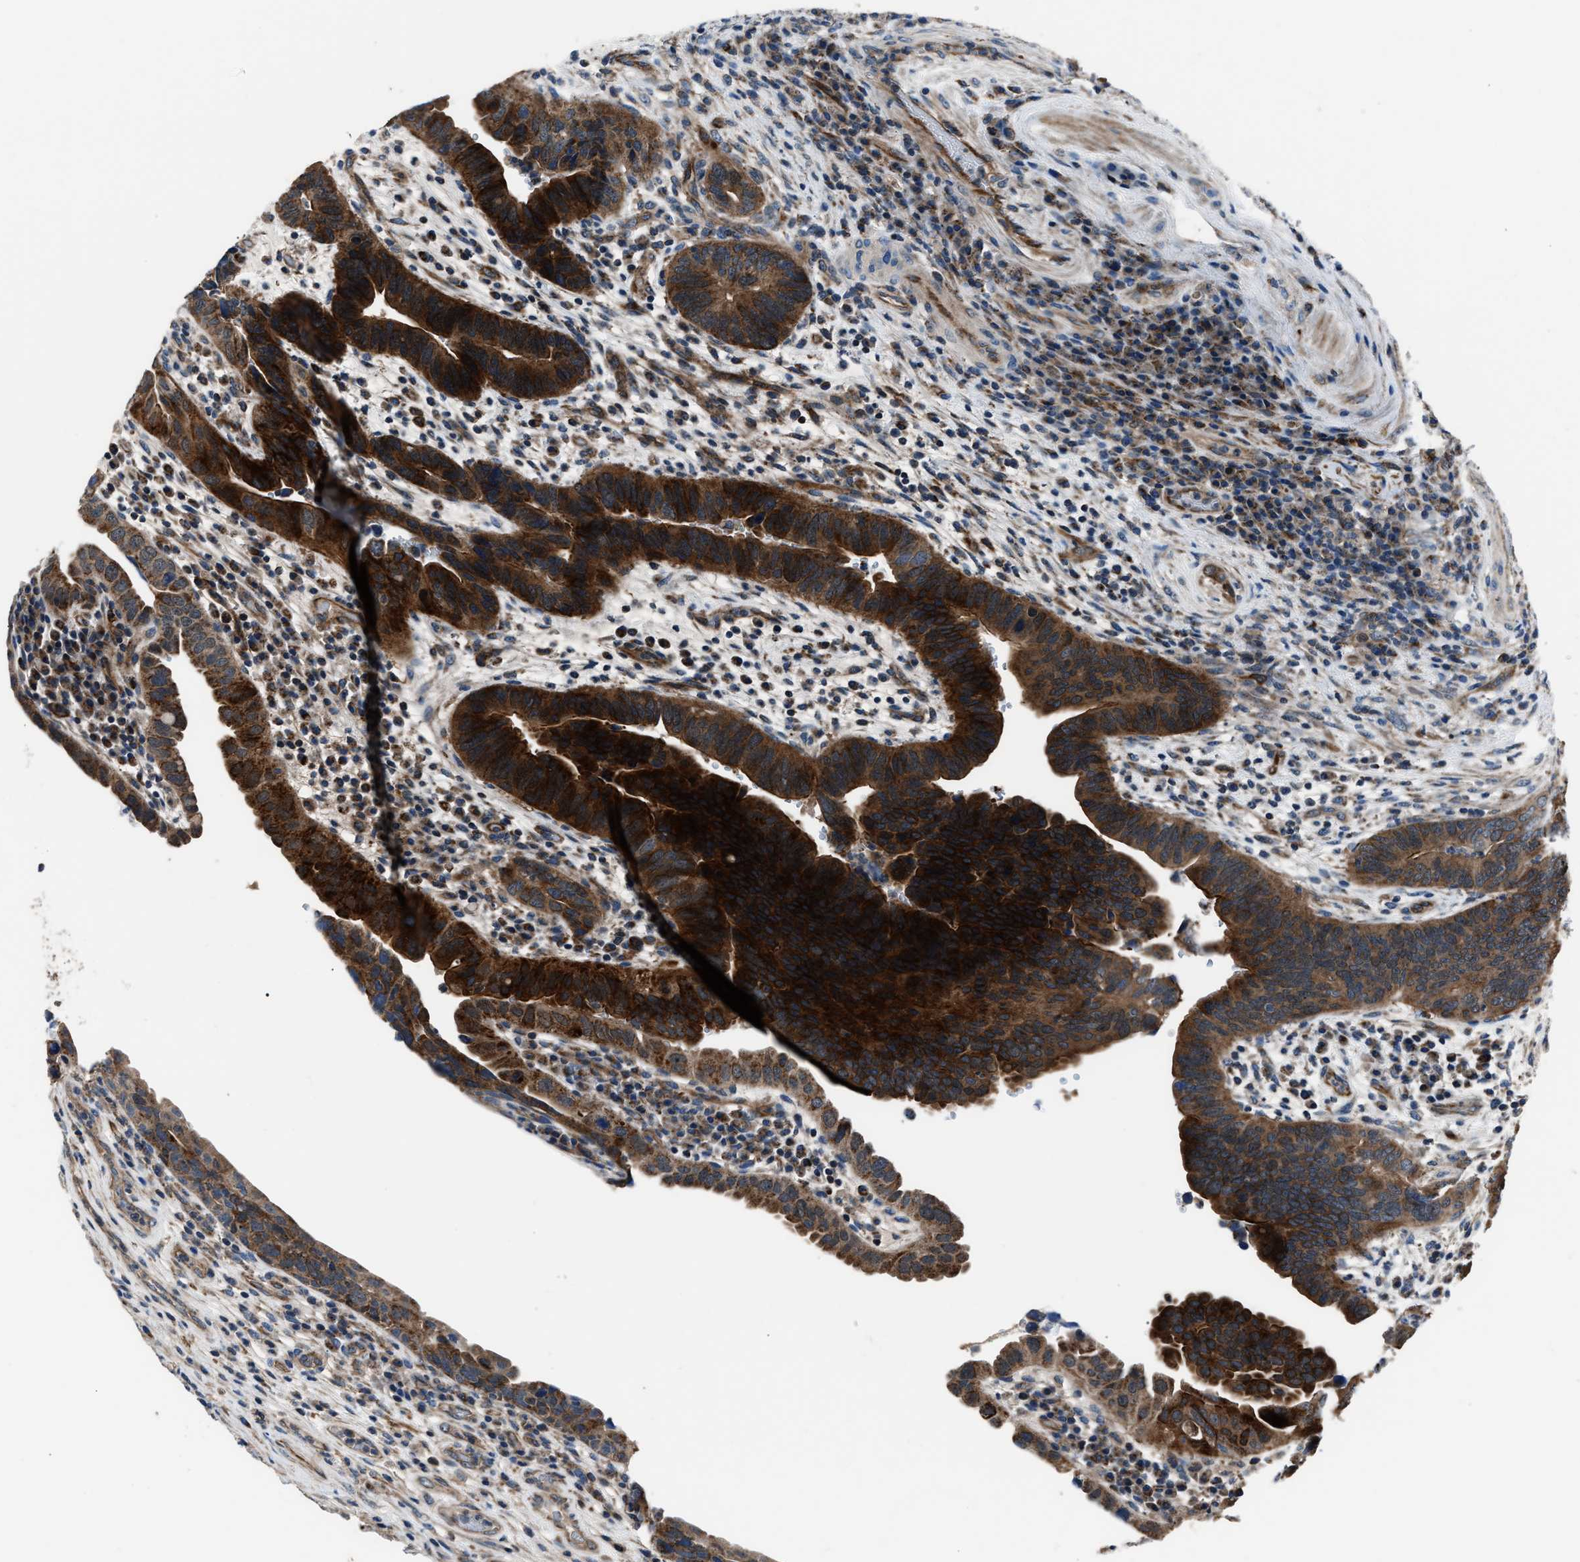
{"staining": {"intensity": "strong", "quantity": ">75%", "location": "cytoplasmic/membranous"}, "tissue": "urothelial cancer", "cell_type": "Tumor cells", "image_type": "cancer", "snomed": [{"axis": "morphology", "description": "Urothelial carcinoma, High grade"}, {"axis": "topography", "description": "Urinary bladder"}], "caption": "Protein staining of urothelial cancer tissue displays strong cytoplasmic/membranous positivity in approximately >75% of tumor cells.", "gene": "GGCT", "patient": {"sex": "female", "age": 82}}